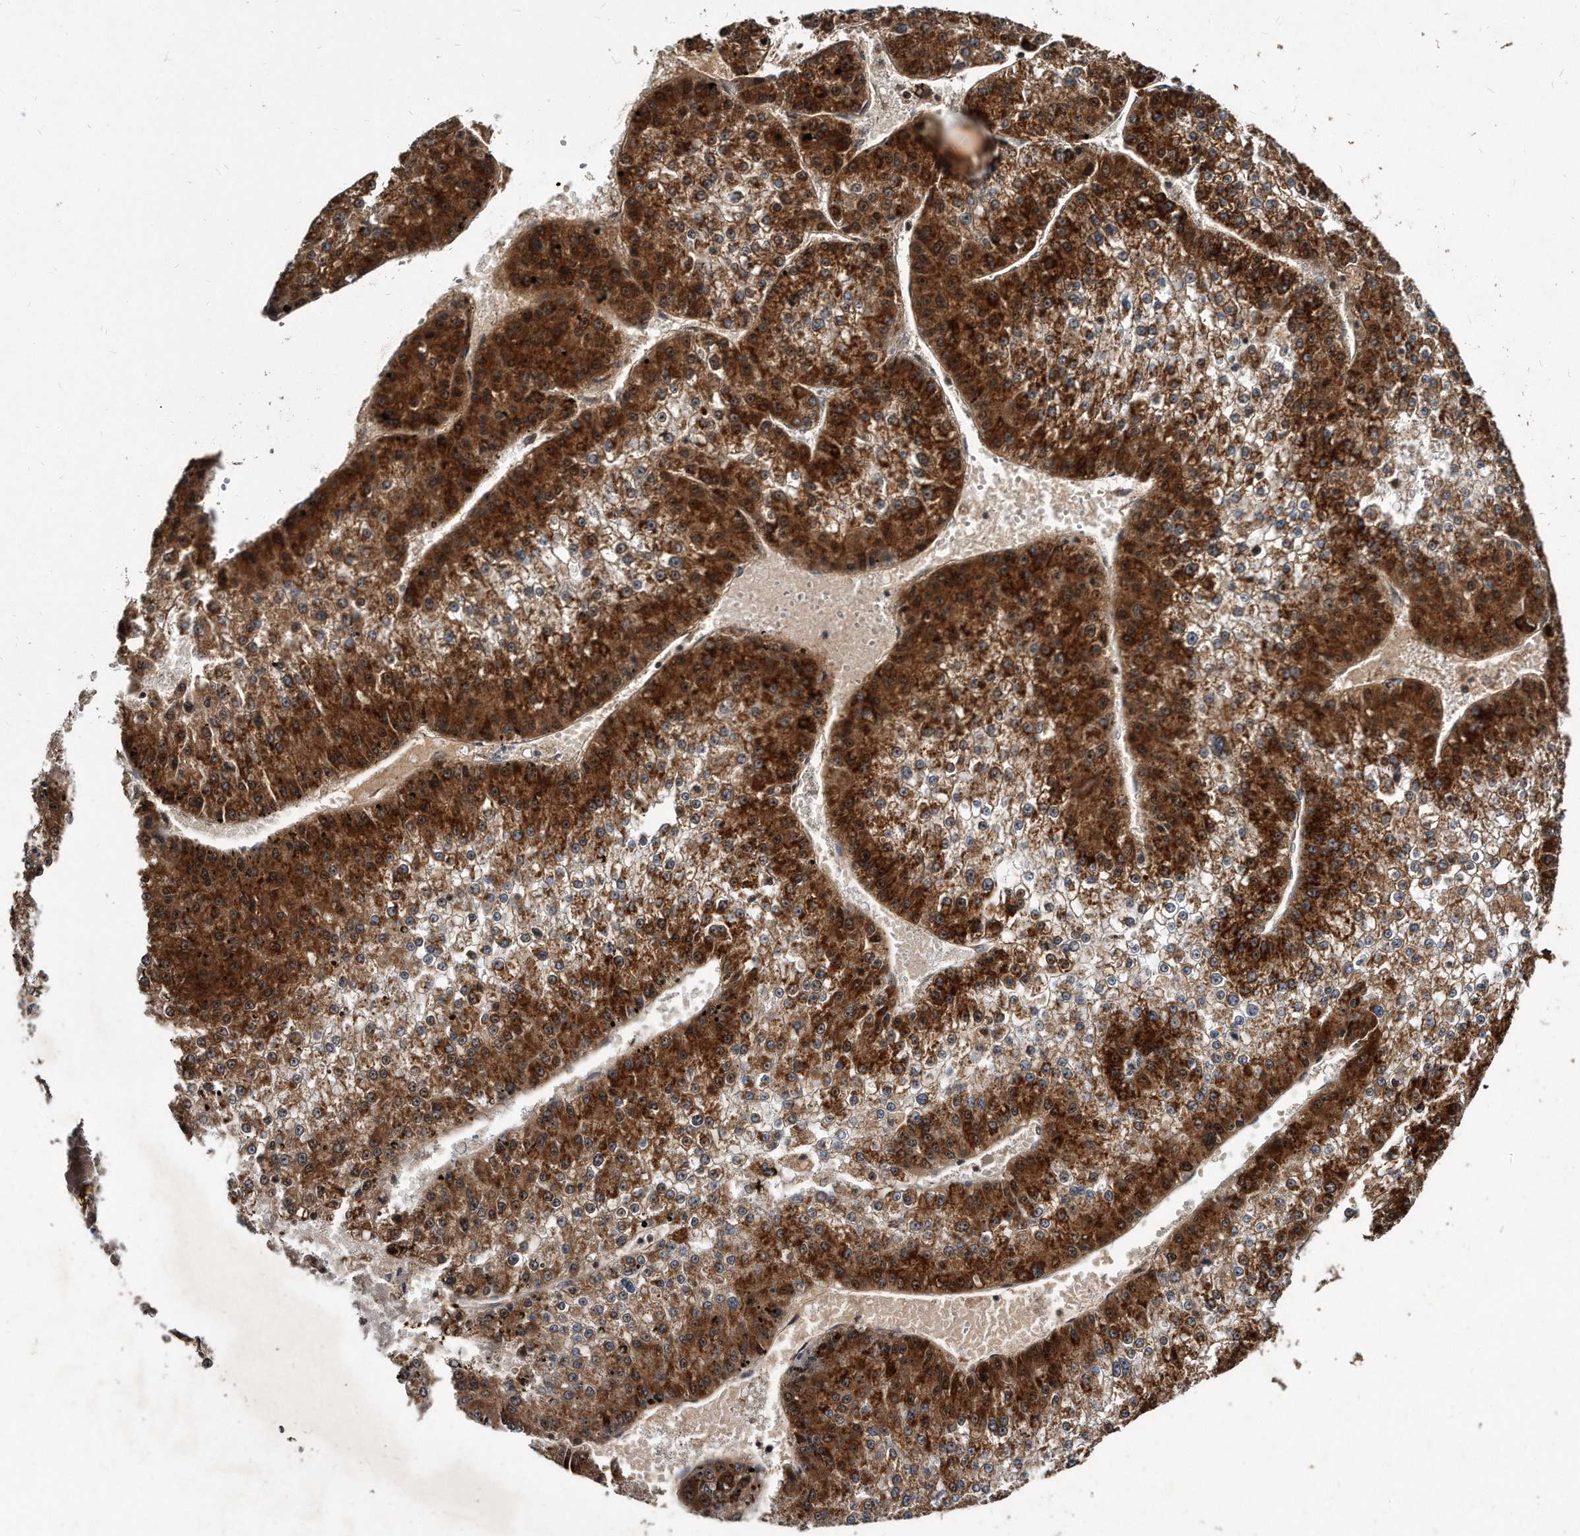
{"staining": {"intensity": "strong", "quantity": ">75%", "location": "cytoplasmic/membranous"}, "tissue": "liver cancer", "cell_type": "Tumor cells", "image_type": "cancer", "snomed": [{"axis": "morphology", "description": "Carcinoma, Hepatocellular, NOS"}, {"axis": "topography", "description": "Liver"}], "caption": "Hepatocellular carcinoma (liver) stained with DAB immunohistochemistry demonstrates high levels of strong cytoplasmic/membranous staining in approximately >75% of tumor cells.", "gene": "FAM136A", "patient": {"sex": "female", "age": 73}}